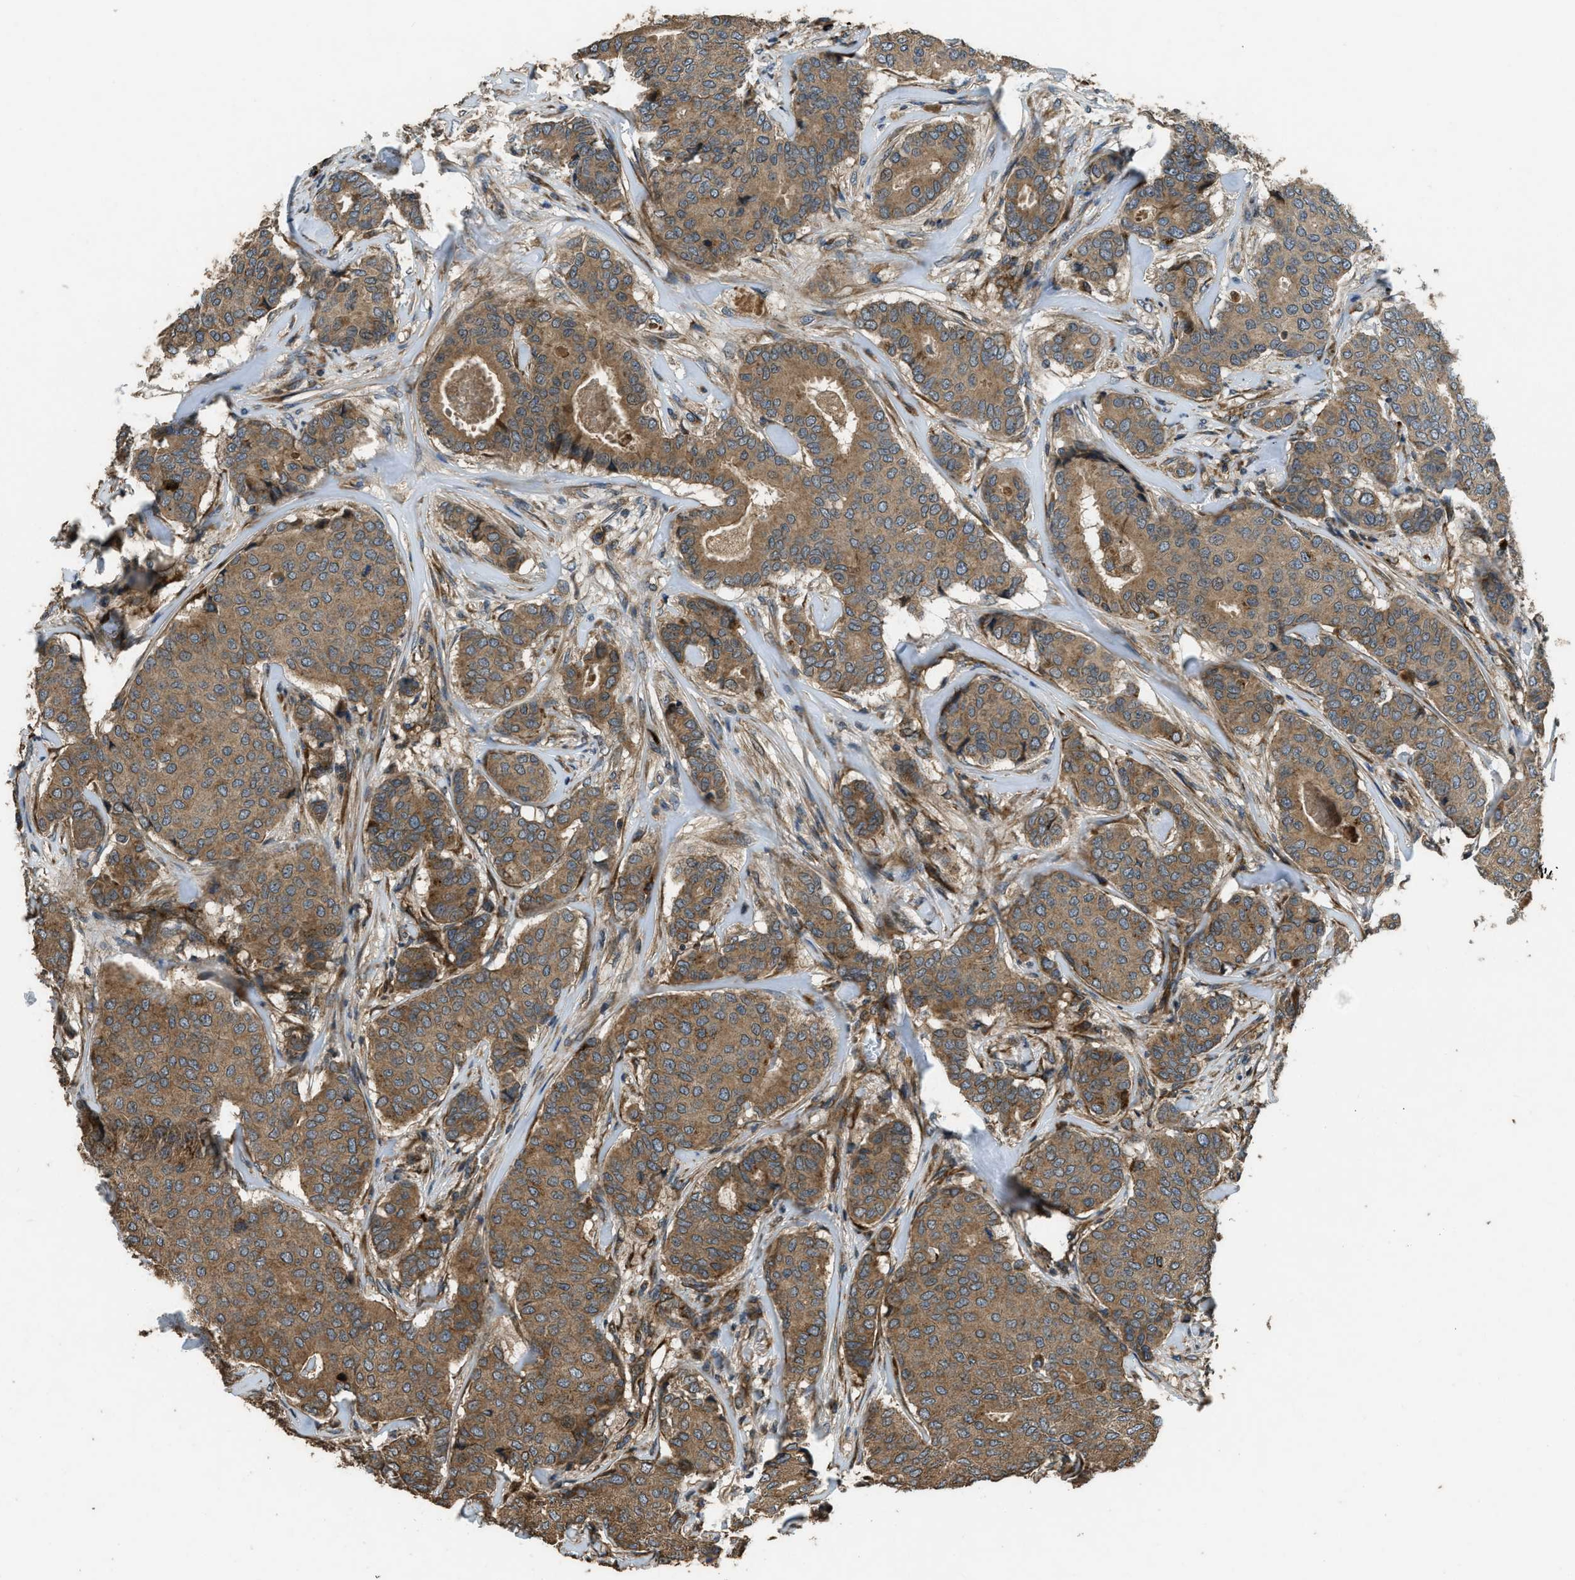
{"staining": {"intensity": "moderate", "quantity": ">75%", "location": "cytoplasmic/membranous"}, "tissue": "breast cancer", "cell_type": "Tumor cells", "image_type": "cancer", "snomed": [{"axis": "morphology", "description": "Duct carcinoma"}, {"axis": "topography", "description": "Breast"}], "caption": "Moderate cytoplasmic/membranous positivity is present in about >75% of tumor cells in breast cancer. (IHC, brightfield microscopy, high magnification).", "gene": "GGH", "patient": {"sex": "female", "age": 75}}